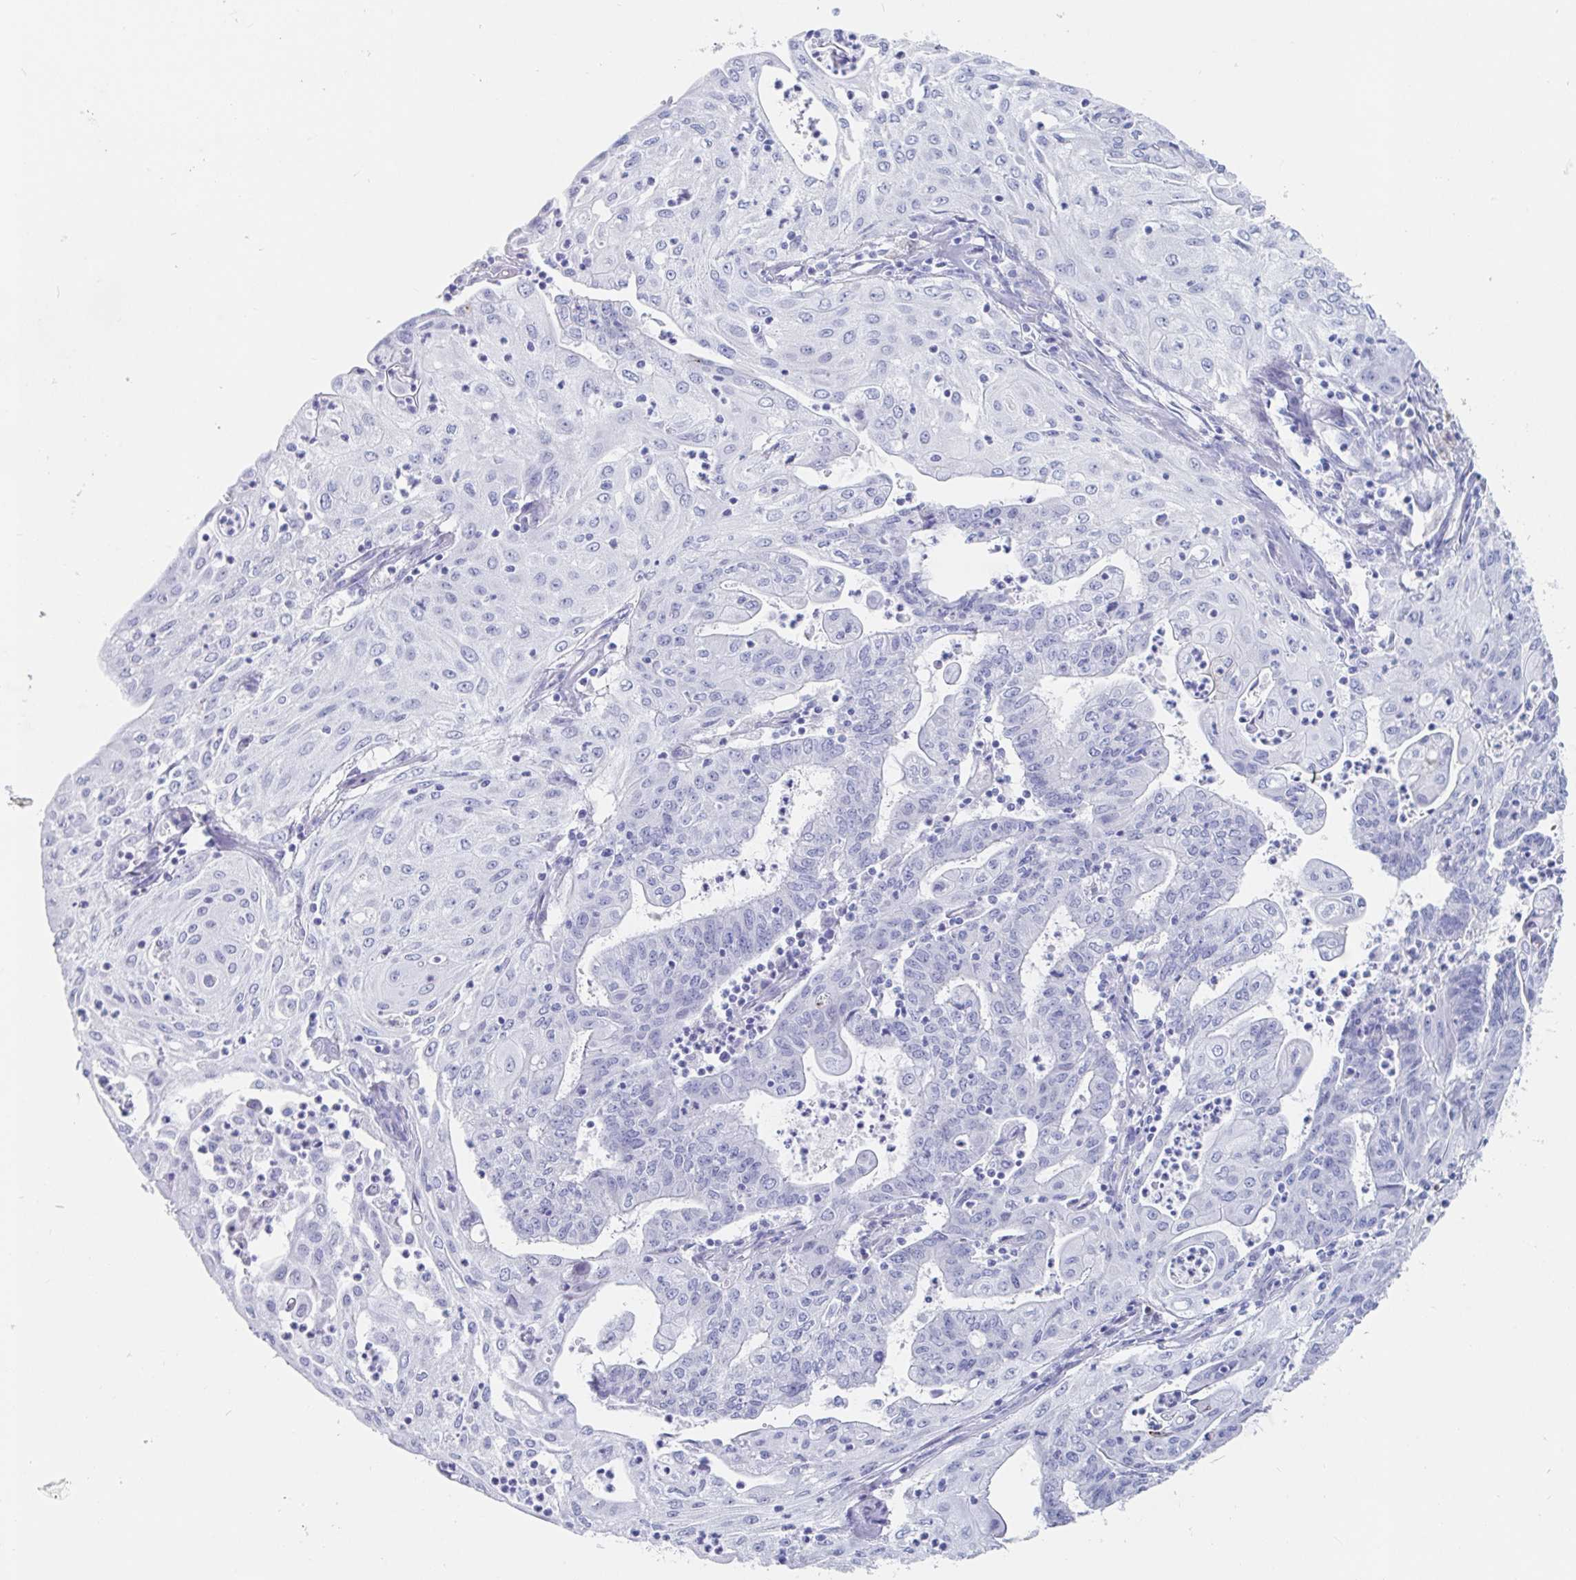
{"staining": {"intensity": "negative", "quantity": "none", "location": "none"}, "tissue": "endometrial cancer", "cell_type": "Tumor cells", "image_type": "cancer", "snomed": [{"axis": "morphology", "description": "Adenocarcinoma, NOS"}, {"axis": "topography", "description": "Endometrium"}], "caption": "Tumor cells are negative for brown protein staining in endometrial adenocarcinoma.", "gene": "PACSIN1", "patient": {"sex": "female", "age": 61}}